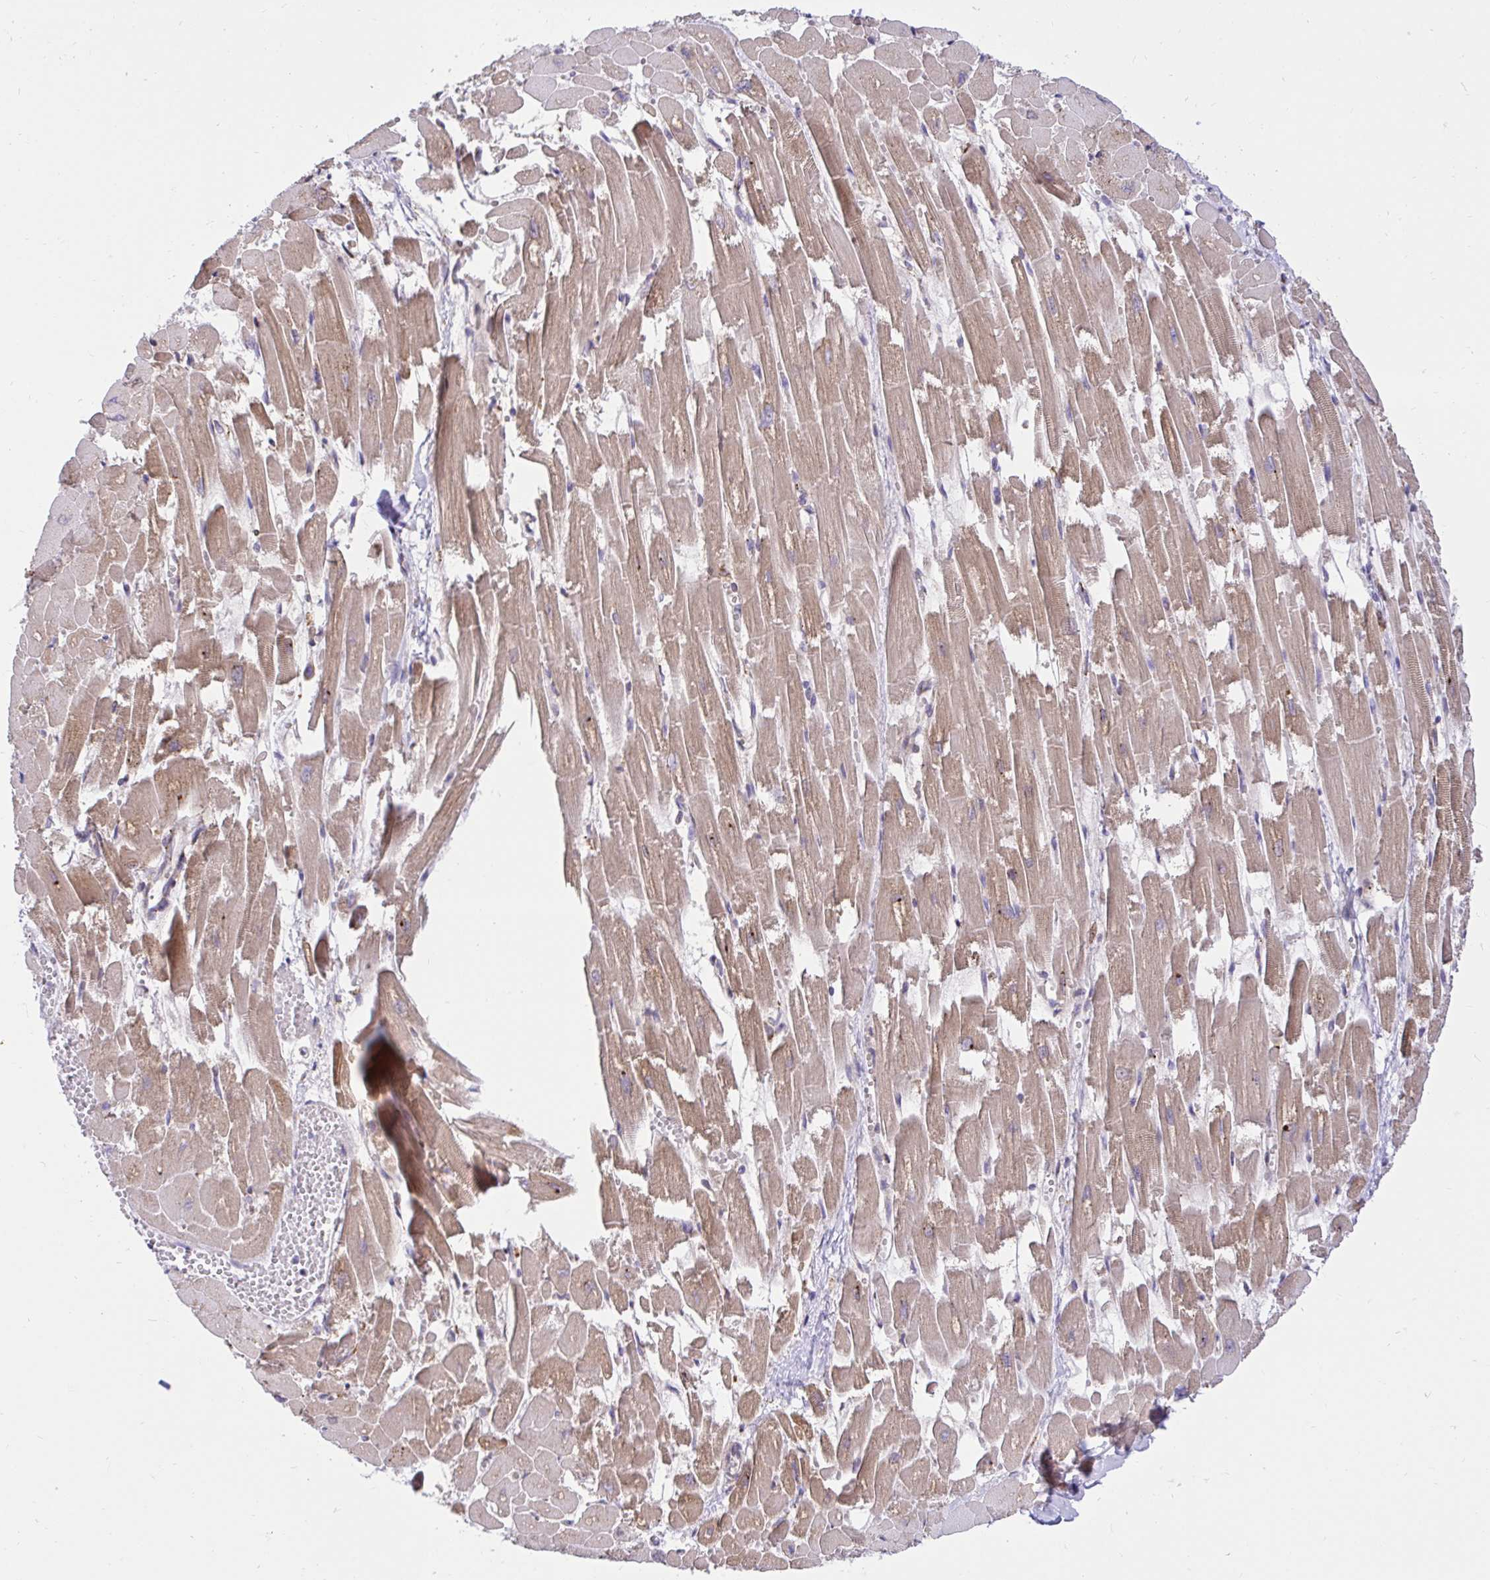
{"staining": {"intensity": "moderate", "quantity": "25%-75%", "location": "cytoplasmic/membranous,nuclear"}, "tissue": "heart muscle", "cell_type": "Cardiomyocytes", "image_type": "normal", "snomed": [{"axis": "morphology", "description": "Normal tissue, NOS"}, {"axis": "topography", "description": "Heart"}], "caption": "Moderate cytoplasmic/membranous,nuclear expression for a protein is present in about 25%-75% of cardiomyocytes of benign heart muscle using immunohistochemistry.", "gene": "NAALAD2", "patient": {"sex": "female", "age": 52}}